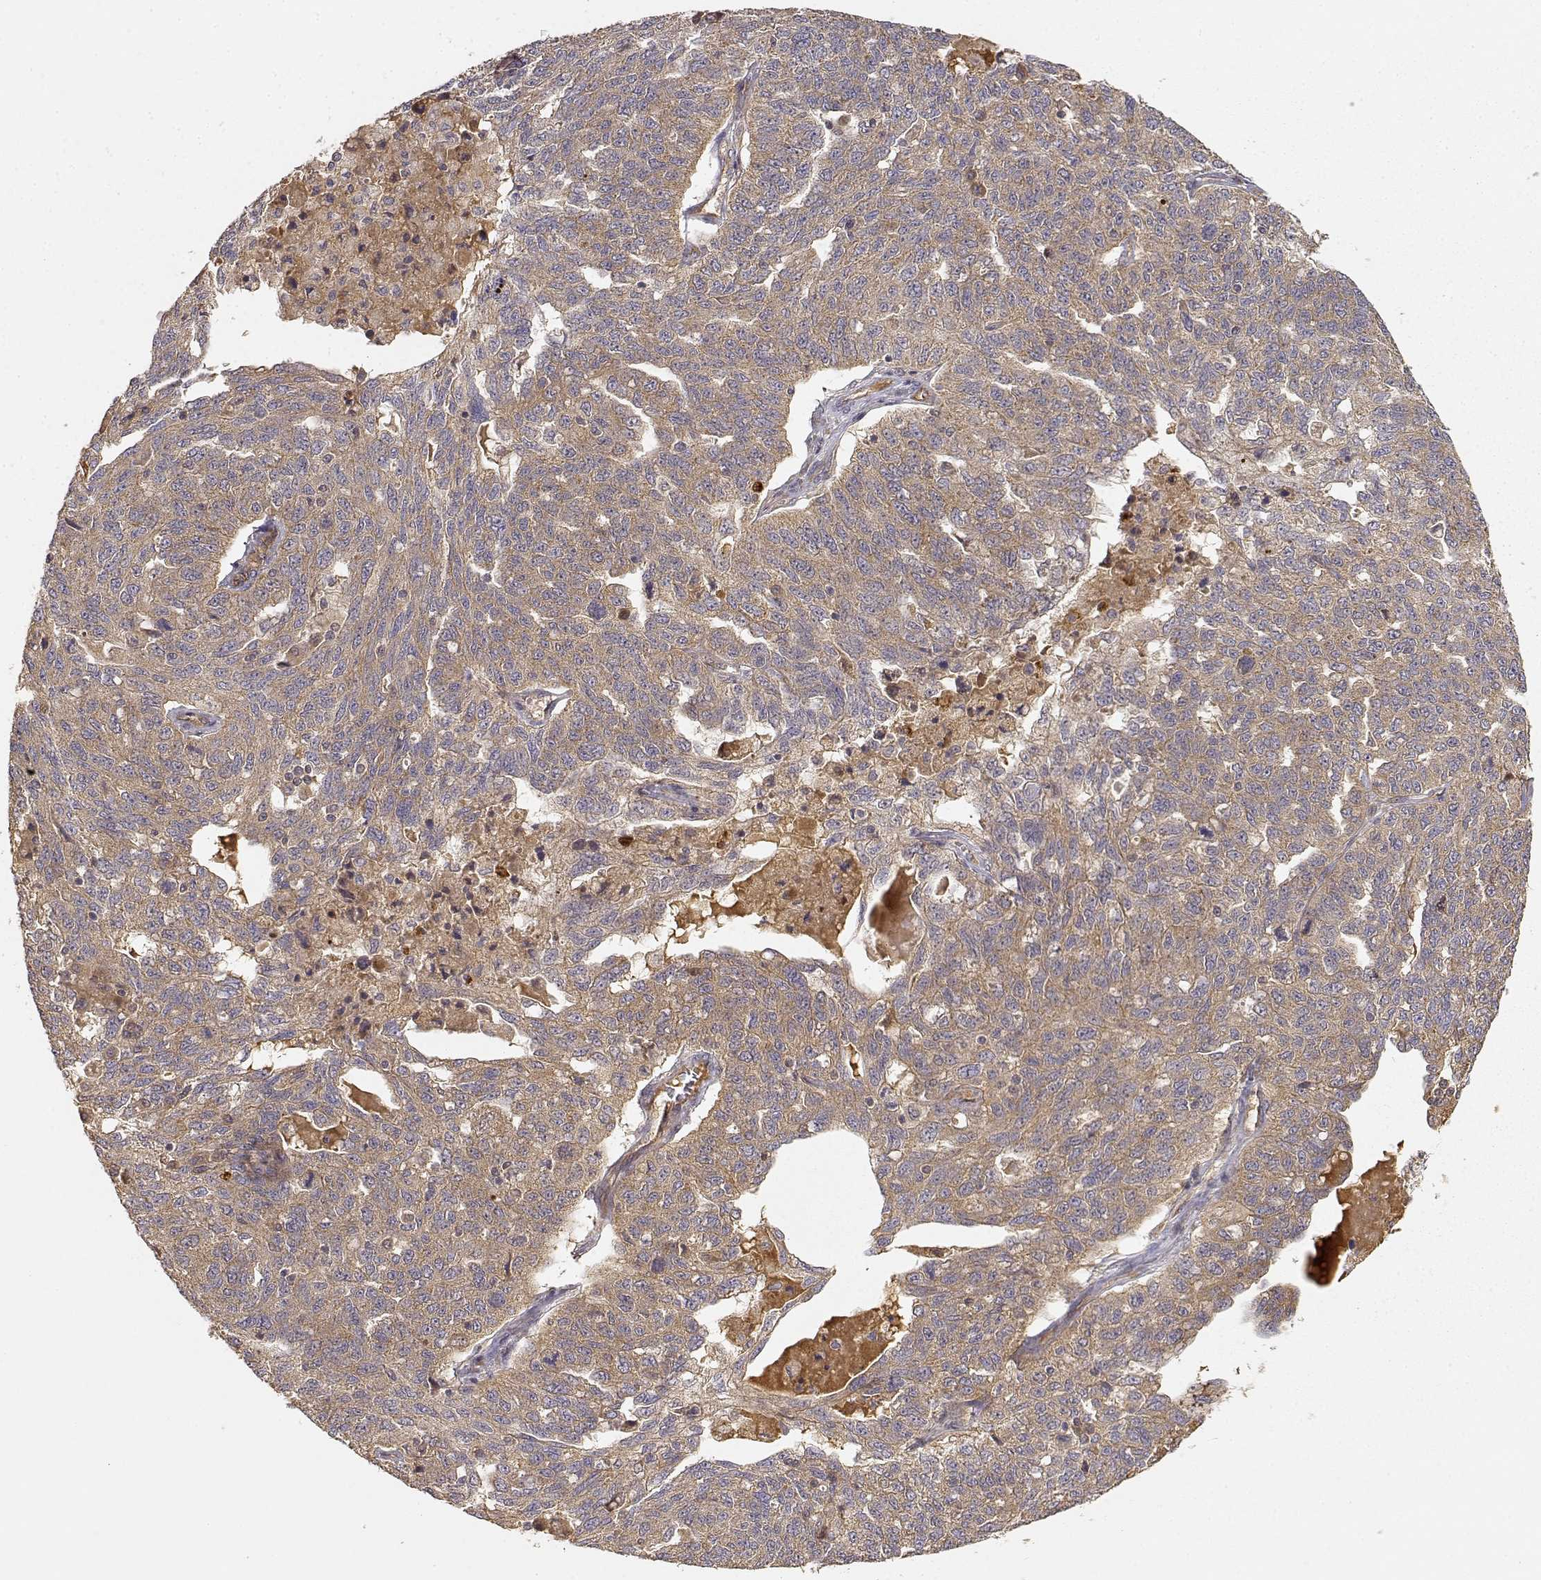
{"staining": {"intensity": "weak", "quantity": ">75%", "location": "cytoplasmic/membranous"}, "tissue": "ovarian cancer", "cell_type": "Tumor cells", "image_type": "cancer", "snomed": [{"axis": "morphology", "description": "Cystadenocarcinoma, serous, NOS"}, {"axis": "topography", "description": "Ovary"}], "caption": "DAB (3,3'-diaminobenzidine) immunohistochemical staining of human serous cystadenocarcinoma (ovarian) displays weak cytoplasmic/membranous protein staining in about >75% of tumor cells.", "gene": "CDK5RAP2", "patient": {"sex": "female", "age": 71}}